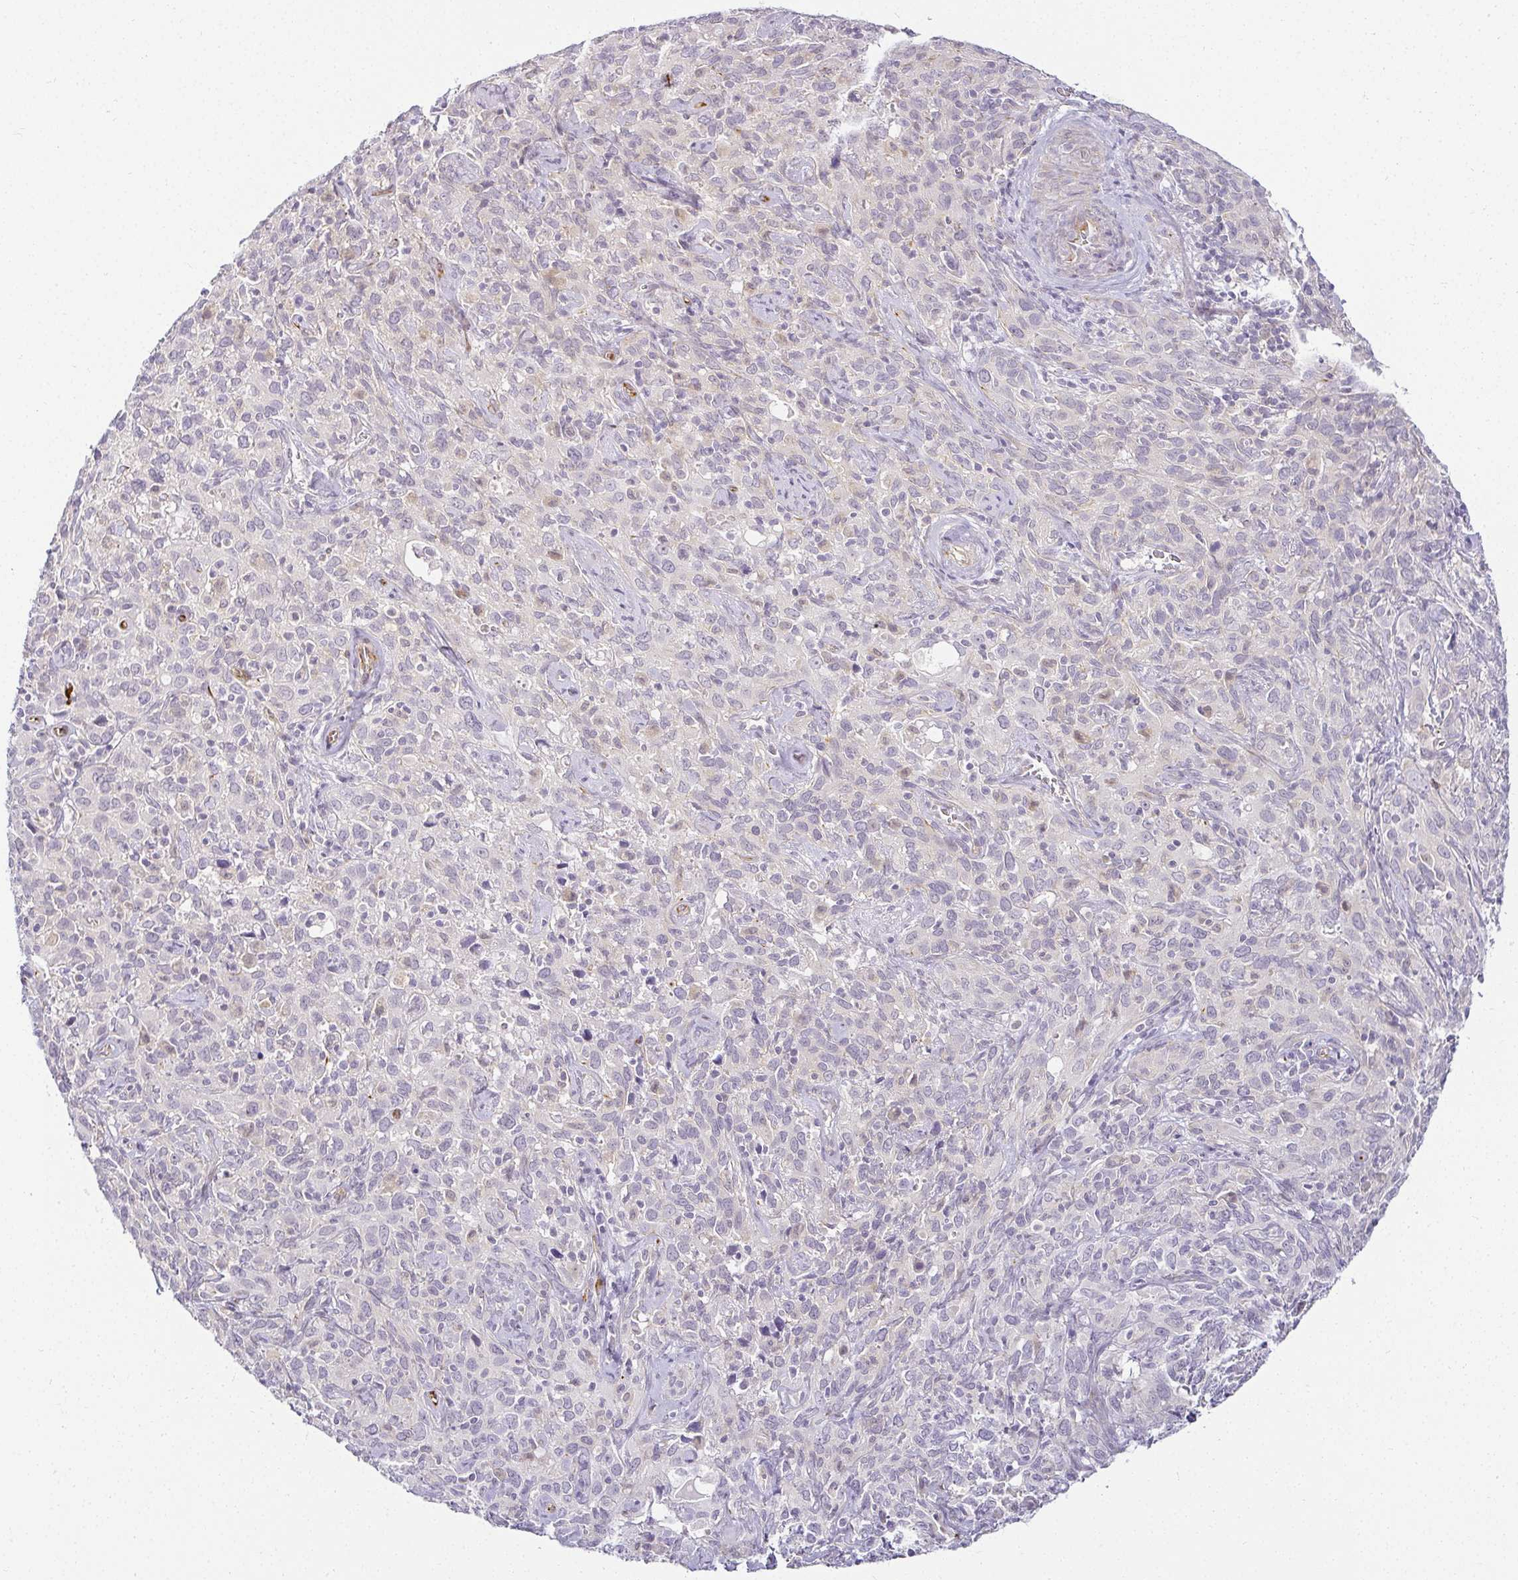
{"staining": {"intensity": "negative", "quantity": "none", "location": "none"}, "tissue": "cervical cancer", "cell_type": "Tumor cells", "image_type": "cancer", "snomed": [{"axis": "morphology", "description": "Normal tissue, NOS"}, {"axis": "morphology", "description": "Squamous cell carcinoma, NOS"}, {"axis": "topography", "description": "Cervix"}], "caption": "DAB immunohistochemical staining of squamous cell carcinoma (cervical) exhibits no significant positivity in tumor cells.", "gene": "ACAN", "patient": {"sex": "female", "age": 51}}